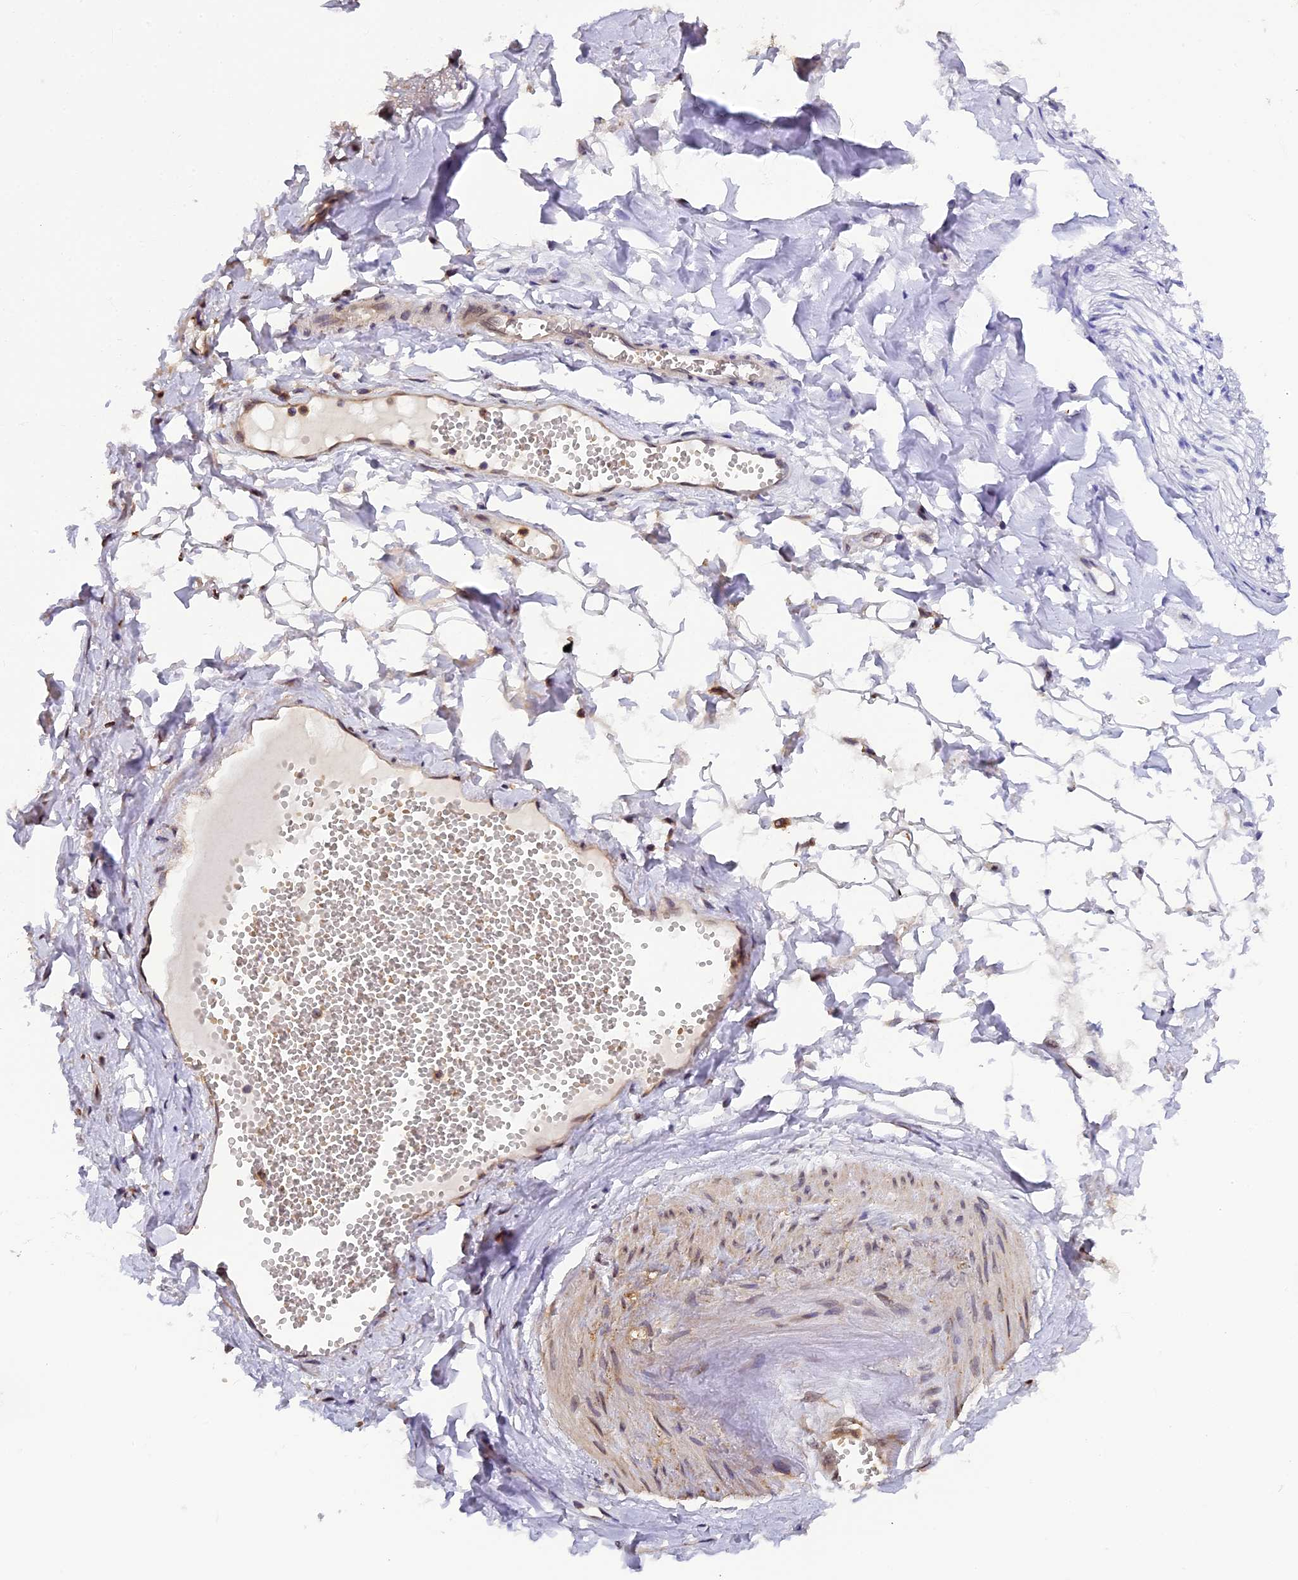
{"staining": {"intensity": "negative", "quantity": "none", "location": "none"}, "tissue": "adipose tissue", "cell_type": "Adipocytes", "image_type": "normal", "snomed": [{"axis": "morphology", "description": "Normal tissue, NOS"}, {"axis": "morphology", "description": "Inflammation, NOS"}, {"axis": "topography", "description": "Salivary gland"}, {"axis": "topography", "description": "Peripheral nerve tissue"}], "caption": "Histopathology image shows no significant protein staining in adipocytes of benign adipose tissue.", "gene": "CHMP2A", "patient": {"sex": "female", "age": 75}}